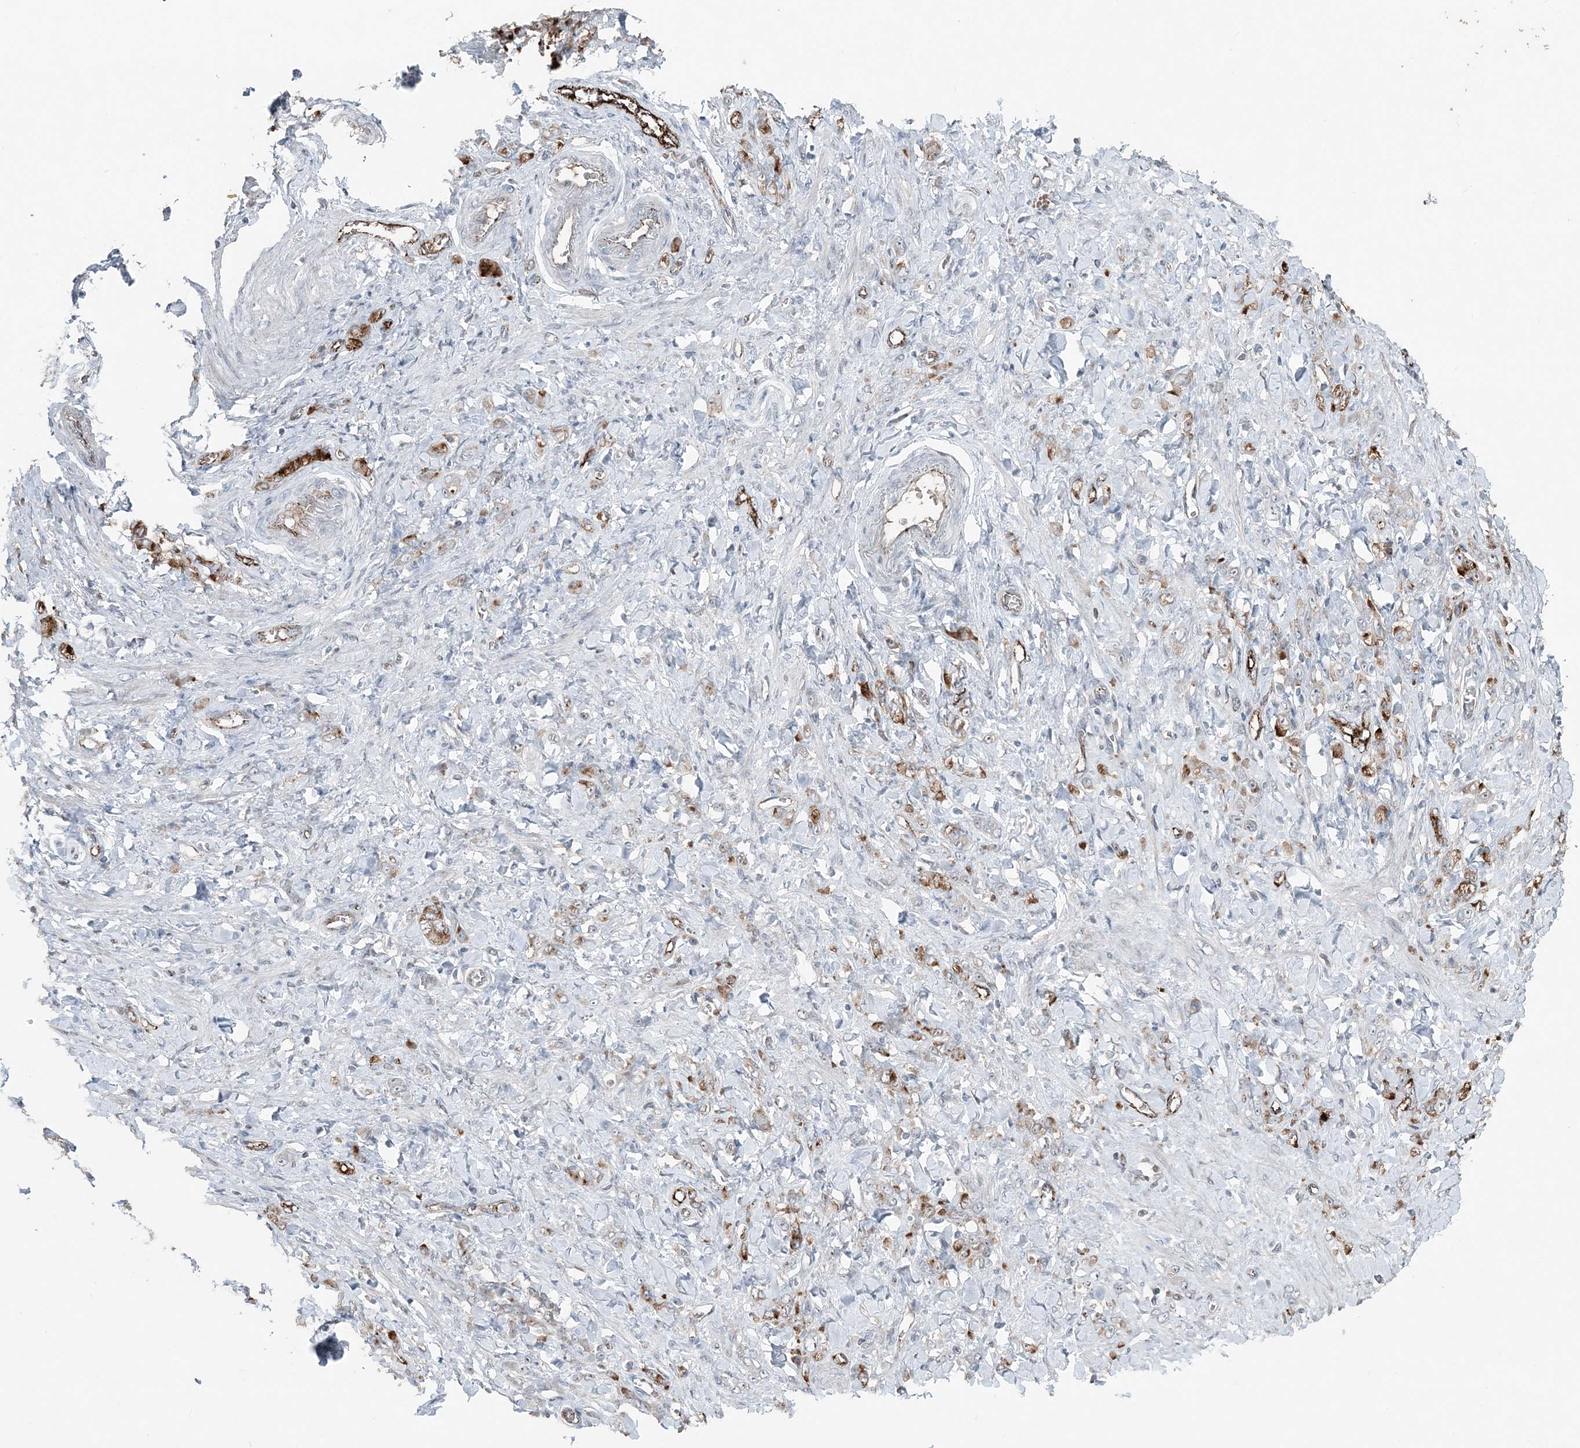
{"staining": {"intensity": "moderate", "quantity": "25%-75%", "location": "cytoplasmic/membranous"}, "tissue": "stomach cancer", "cell_type": "Tumor cells", "image_type": "cancer", "snomed": [{"axis": "morphology", "description": "Normal tissue, NOS"}, {"axis": "morphology", "description": "Adenocarcinoma, NOS"}, {"axis": "topography", "description": "Stomach"}], "caption": "Stomach cancer tissue shows moderate cytoplasmic/membranous staining in about 25%-75% of tumor cells The protein of interest is stained brown, and the nuclei are stained in blue (DAB (3,3'-diaminobenzidine) IHC with brightfield microscopy, high magnification).", "gene": "ELOVL7", "patient": {"sex": "male", "age": 82}}